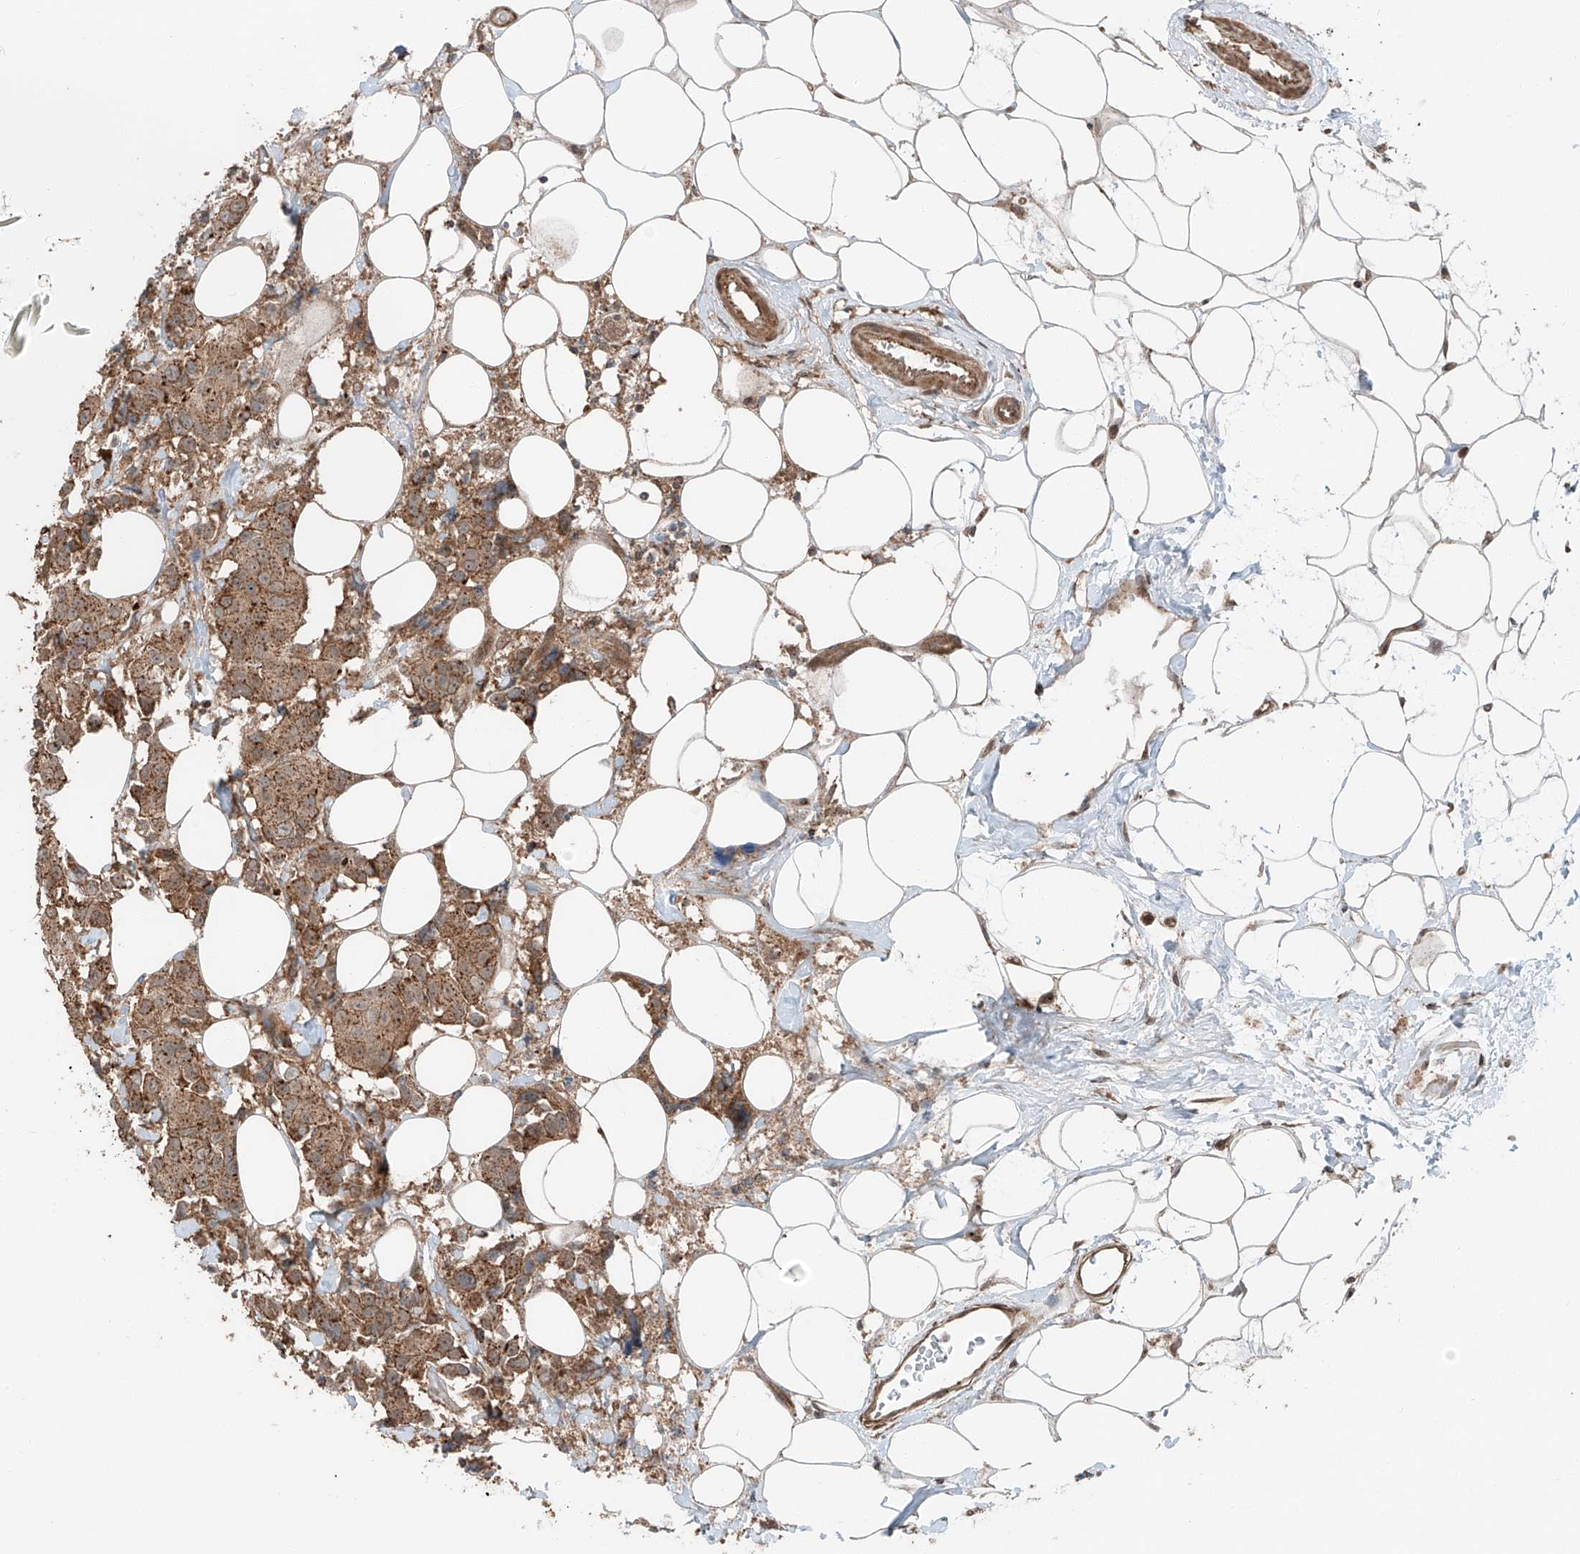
{"staining": {"intensity": "moderate", "quantity": ">75%", "location": "cytoplasmic/membranous"}, "tissue": "breast cancer", "cell_type": "Tumor cells", "image_type": "cancer", "snomed": [{"axis": "morphology", "description": "Normal tissue, NOS"}, {"axis": "morphology", "description": "Duct carcinoma"}, {"axis": "topography", "description": "Breast"}], "caption": "Protein analysis of breast cancer tissue reveals moderate cytoplasmic/membranous expression in approximately >75% of tumor cells.", "gene": "CEP162", "patient": {"sex": "female", "age": 39}}